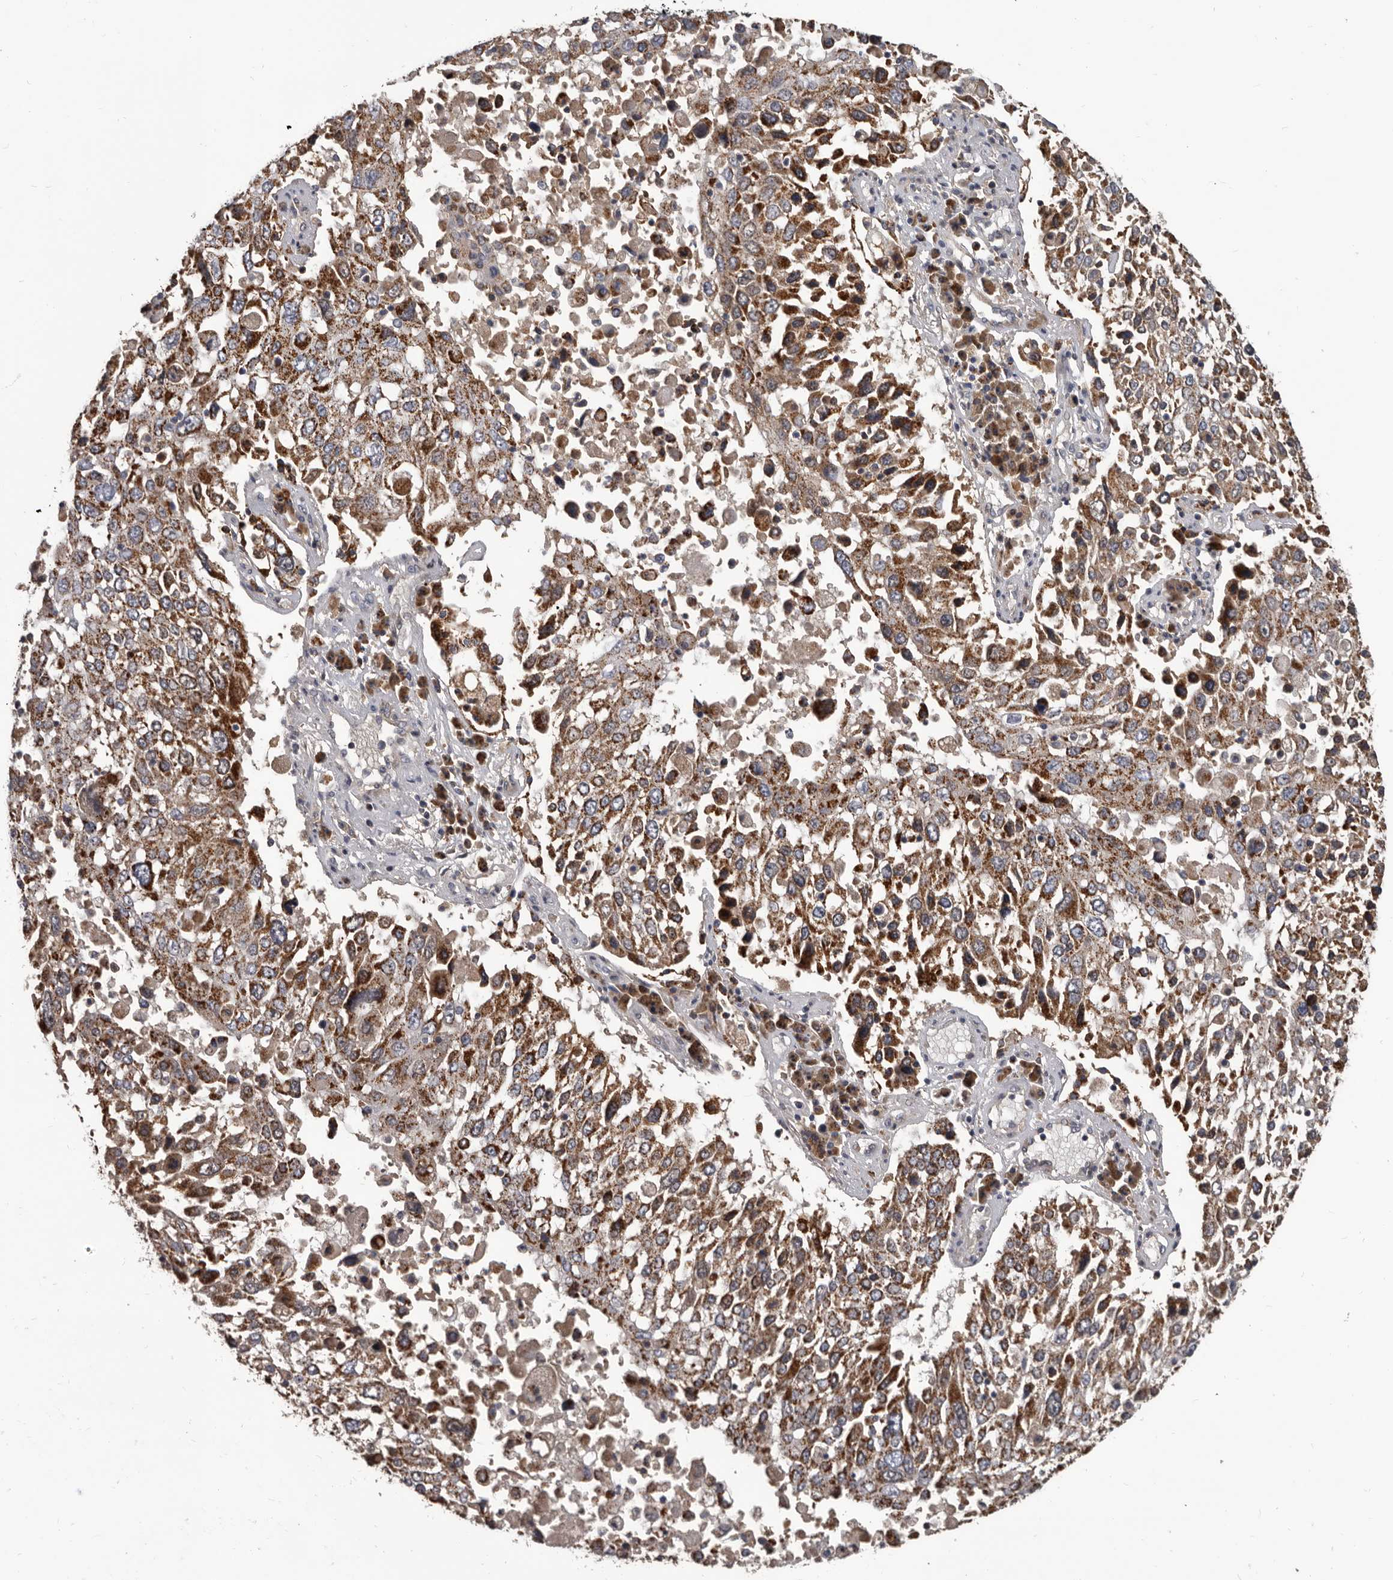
{"staining": {"intensity": "moderate", "quantity": ">75%", "location": "cytoplasmic/membranous"}, "tissue": "lung cancer", "cell_type": "Tumor cells", "image_type": "cancer", "snomed": [{"axis": "morphology", "description": "Squamous cell carcinoma, NOS"}, {"axis": "topography", "description": "Lung"}], "caption": "IHC micrograph of neoplastic tissue: human lung cancer (squamous cell carcinoma) stained using immunohistochemistry exhibits medium levels of moderate protein expression localized specifically in the cytoplasmic/membranous of tumor cells, appearing as a cytoplasmic/membranous brown color.", "gene": "ALDH5A1", "patient": {"sex": "male", "age": 65}}